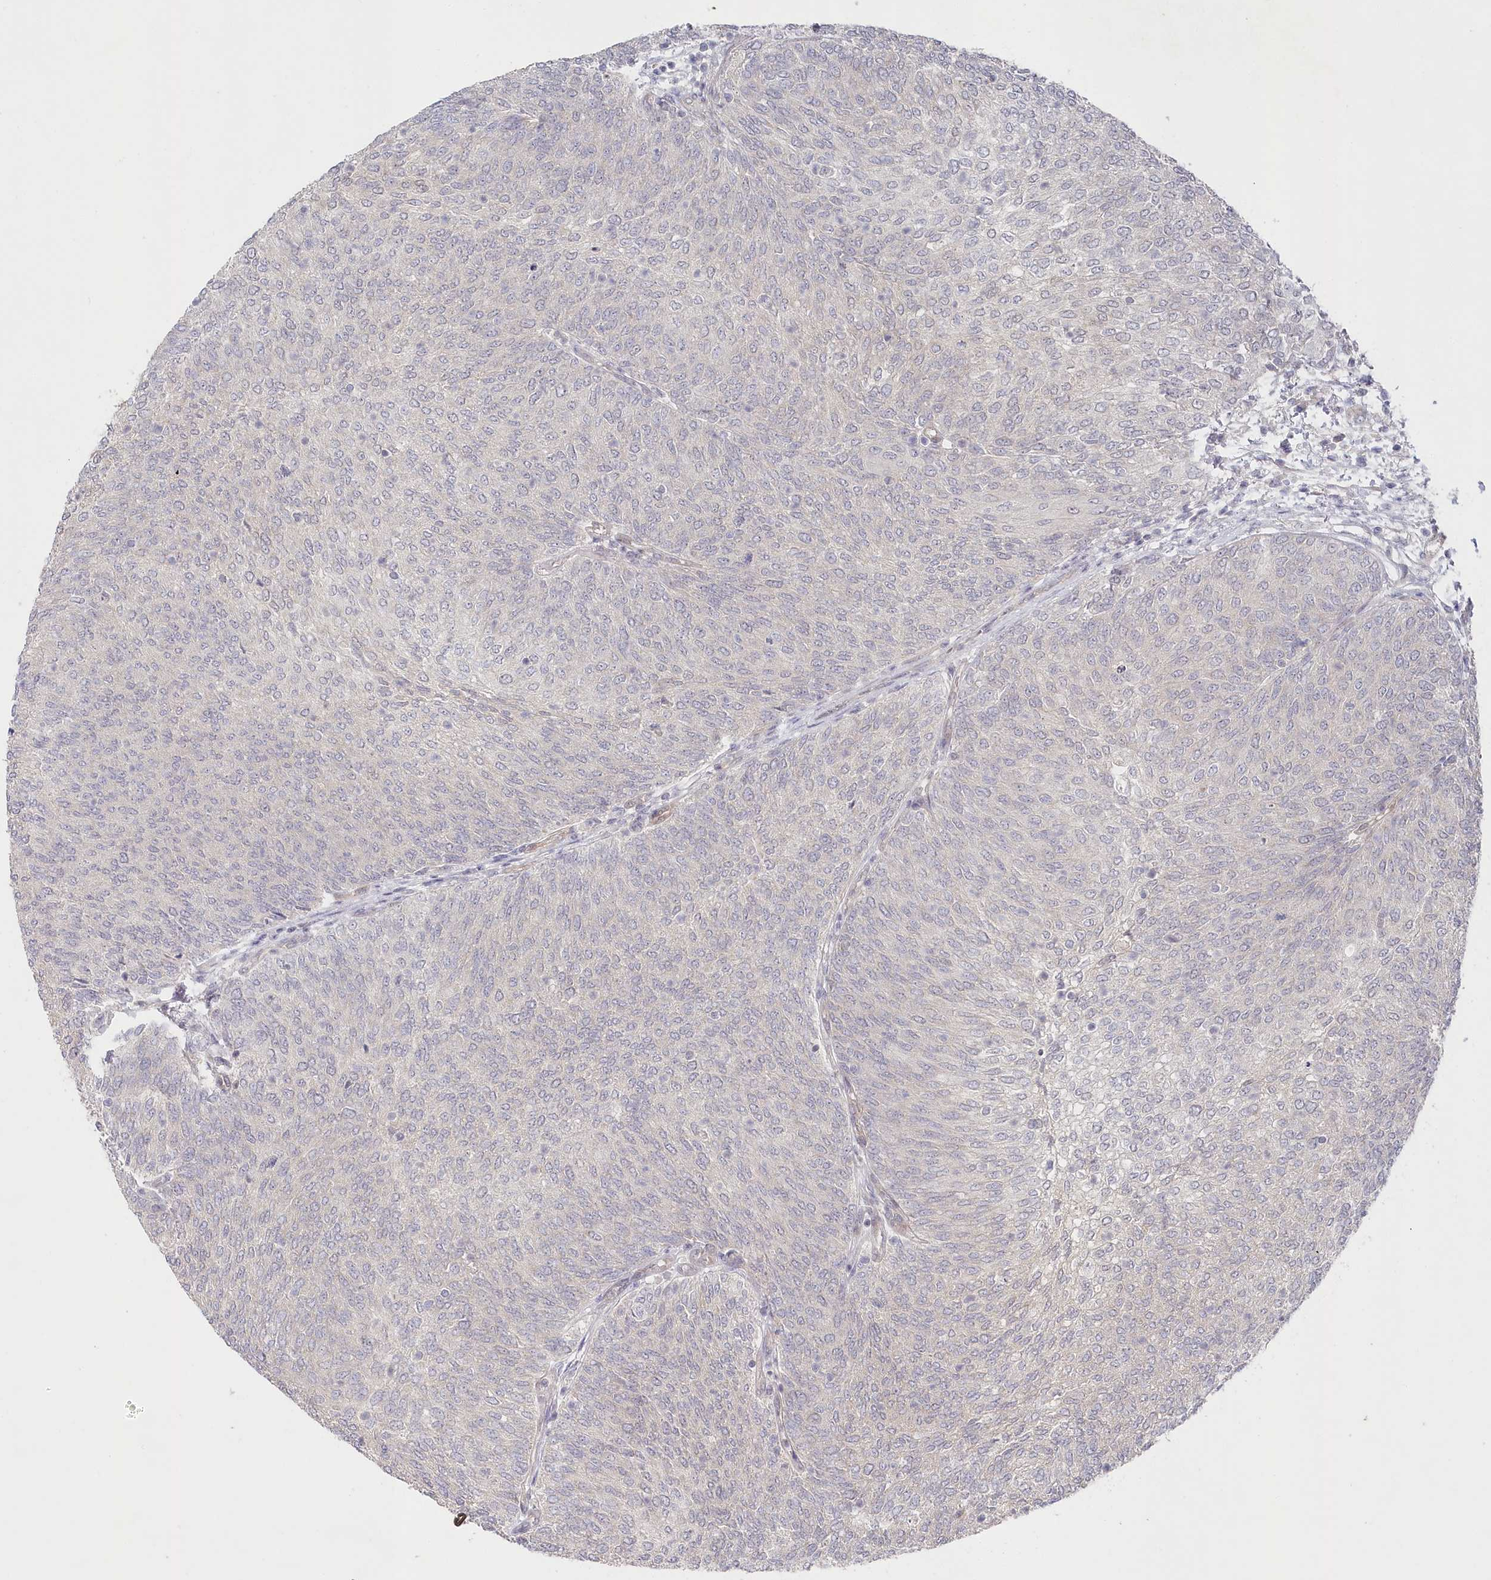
{"staining": {"intensity": "negative", "quantity": "none", "location": "none"}, "tissue": "urothelial cancer", "cell_type": "Tumor cells", "image_type": "cancer", "snomed": [{"axis": "morphology", "description": "Urothelial carcinoma, Low grade"}, {"axis": "topography", "description": "Urinary bladder"}], "caption": "Protein analysis of urothelial cancer shows no significant positivity in tumor cells.", "gene": "AAMDC", "patient": {"sex": "female", "age": 79}}